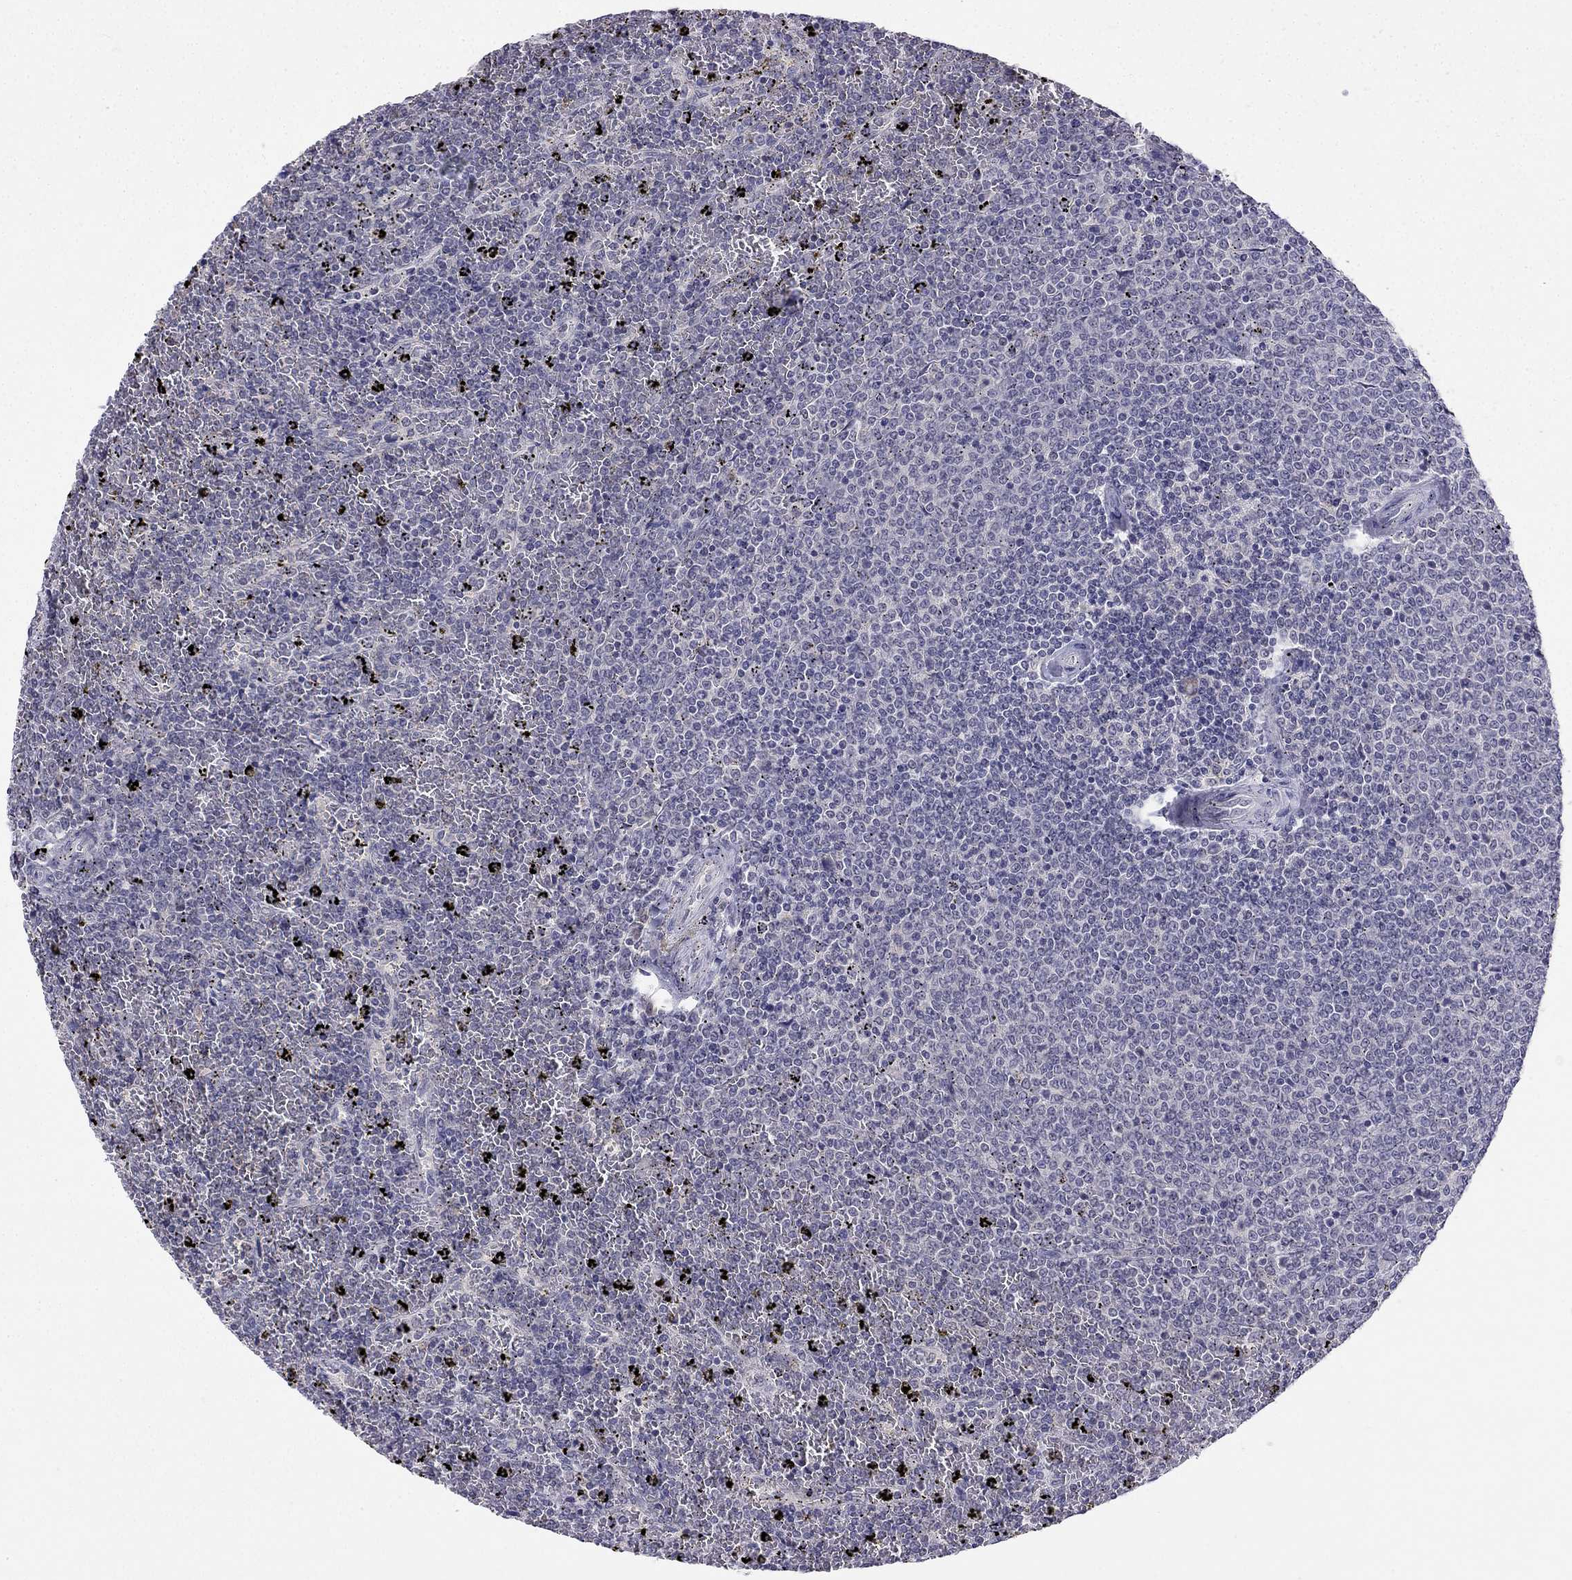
{"staining": {"intensity": "negative", "quantity": "none", "location": "none"}, "tissue": "lymphoma", "cell_type": "Tumor cells", "image_type": "cancer", "snomed": [{"axis": "morphology", "description": "Malignant lymphoma, non-Hodgkin's type, Low grade"}, {"axis": "topography", "description": "Spleen"}], "caption": "This is an immunohistochemistry histopathology image of low-grade malignant lymphoma, non-Hodgkin's type. There is no expression in tumor cells.", "gene": "C16orf89", "patient": {"sex": "female", "age": 77}}